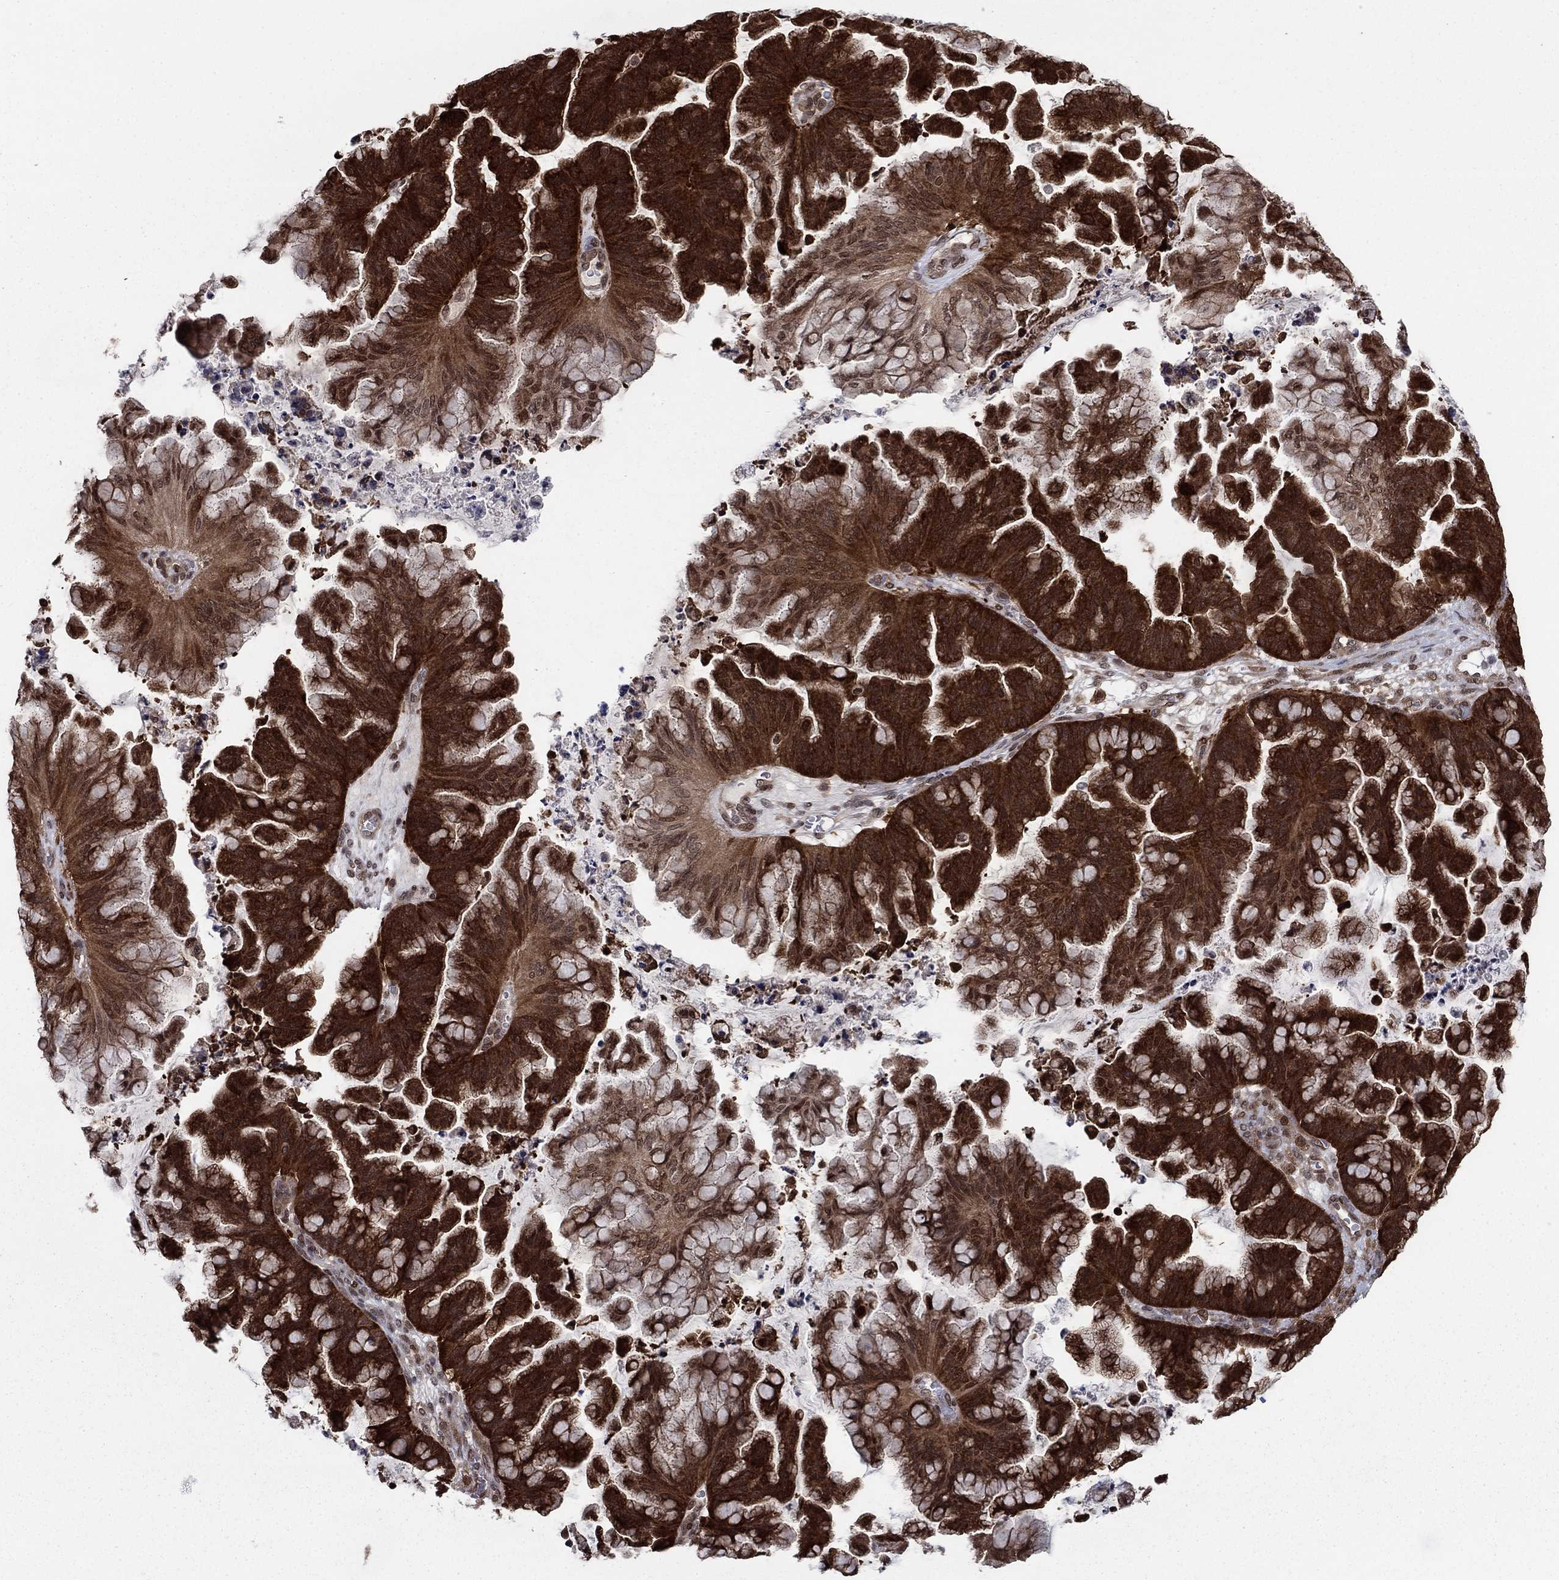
{"staining": {"intensity": "strong", "quantity": ">75%", "location": "cytoplasmic/membranous"}, "tissue": "ovarian cancer", "cell_type": "Tumor cells", "image_type": "cancer", "snomed": [{"axis": "morphology", "description": "Cystadenocarcinoma, mucinous, NOS"}, {"axis": "topography", "description": "Ovary"}], "caption": "An image of ovarian cancer stained for a protein shows strong cytoplasmic/membranous brown staining in tumor cells.", "gene": "FKBP4", "patient": {"sex": "female", "age": 67}}